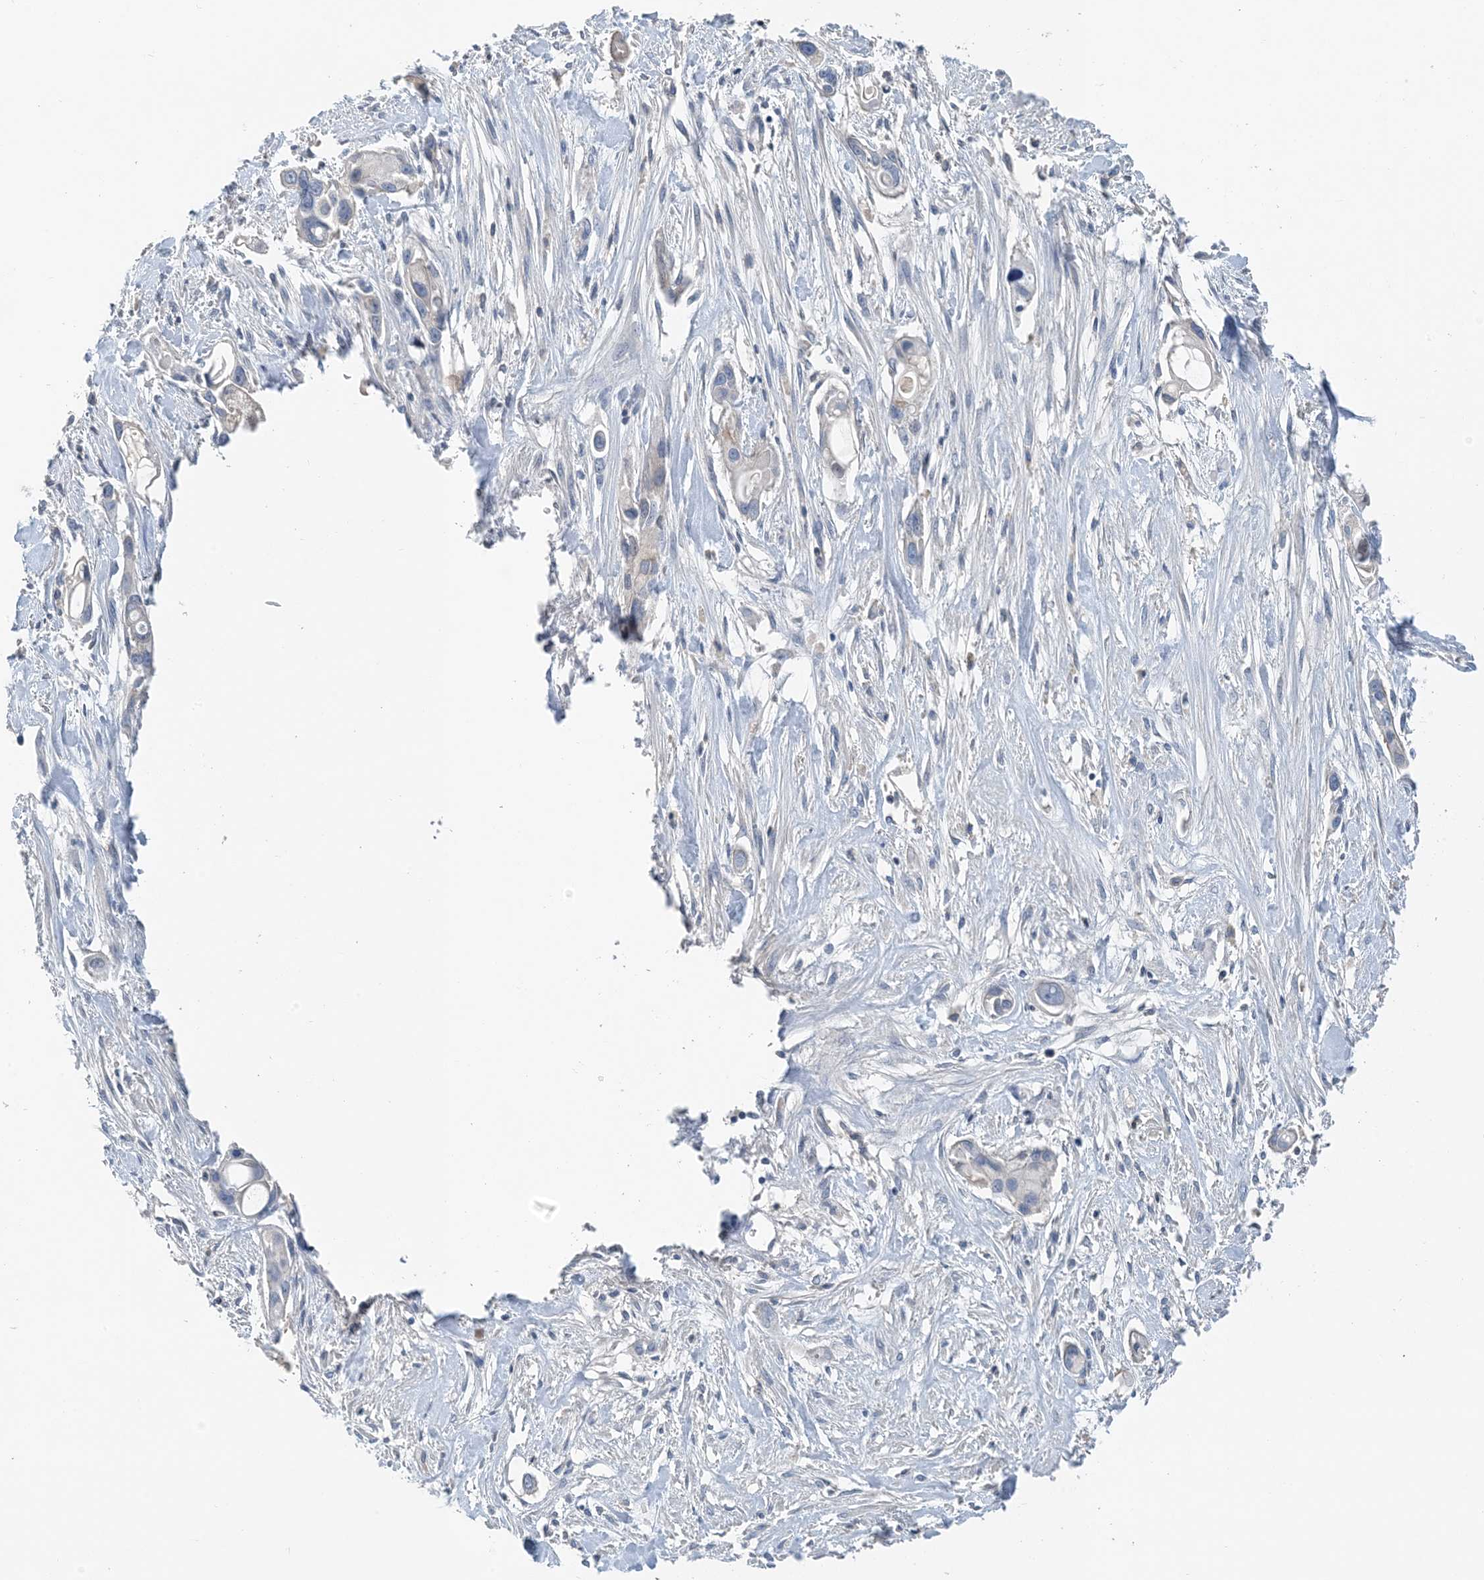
{"staining": {"intensity": "negative", "quantity": "none", "location": "none"}, "tissue": "pancreatic cancer", "cell_type": "Tumor cells", "image_type": "cancer", "snomed": [{"axis": "morphology", "description": "Adenocarcinoma, NOS"}, {"axis": "topography", "description": "Pancreas"}], "caption": "The IHC histopathology image has no significant staining in tumor cells of pancreatic adenocarcinoma tissue.", "gene": "CTRL", "patient": {"sex": "female", "age": 60}}